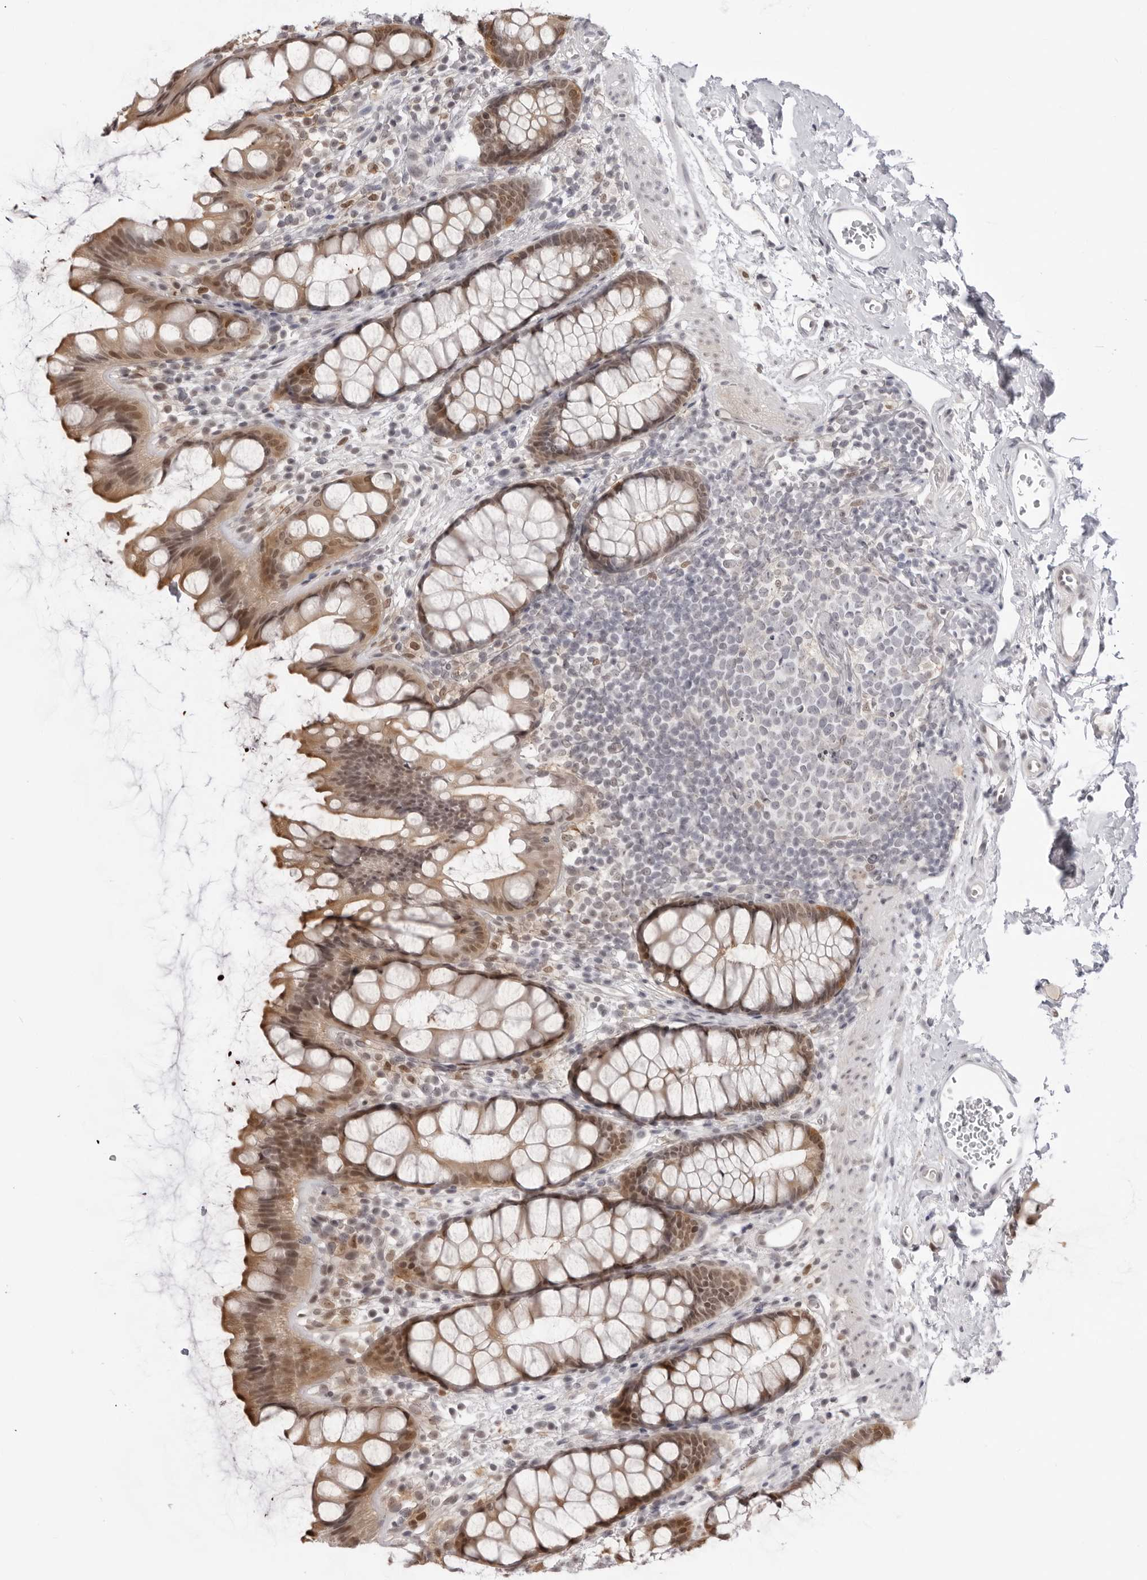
{"staining": {"intensity": "moderate", "quantity": ">75%", "location": "cytoplasmic/membranous,nuclear"}, "tissue": "rectum", "cell_type": "Glandular cells", "image_type": "normal", "snomed": [{"axis": "morphology", "description": "Normal tissue, NOS"}, {"axis": "topography", "description": "Rectum"}], "caption": "Unremarkable rectum shows moderate cytoplasmic/membranous,nuclear positivity in about >75% of glandular cells (DAB (3,3'-diaminobenzidine) = brown stain, brightfield microscopy at high magnification)..", "gene": "SRGAP2", "patient": {"sex": "female", "age": 65}}